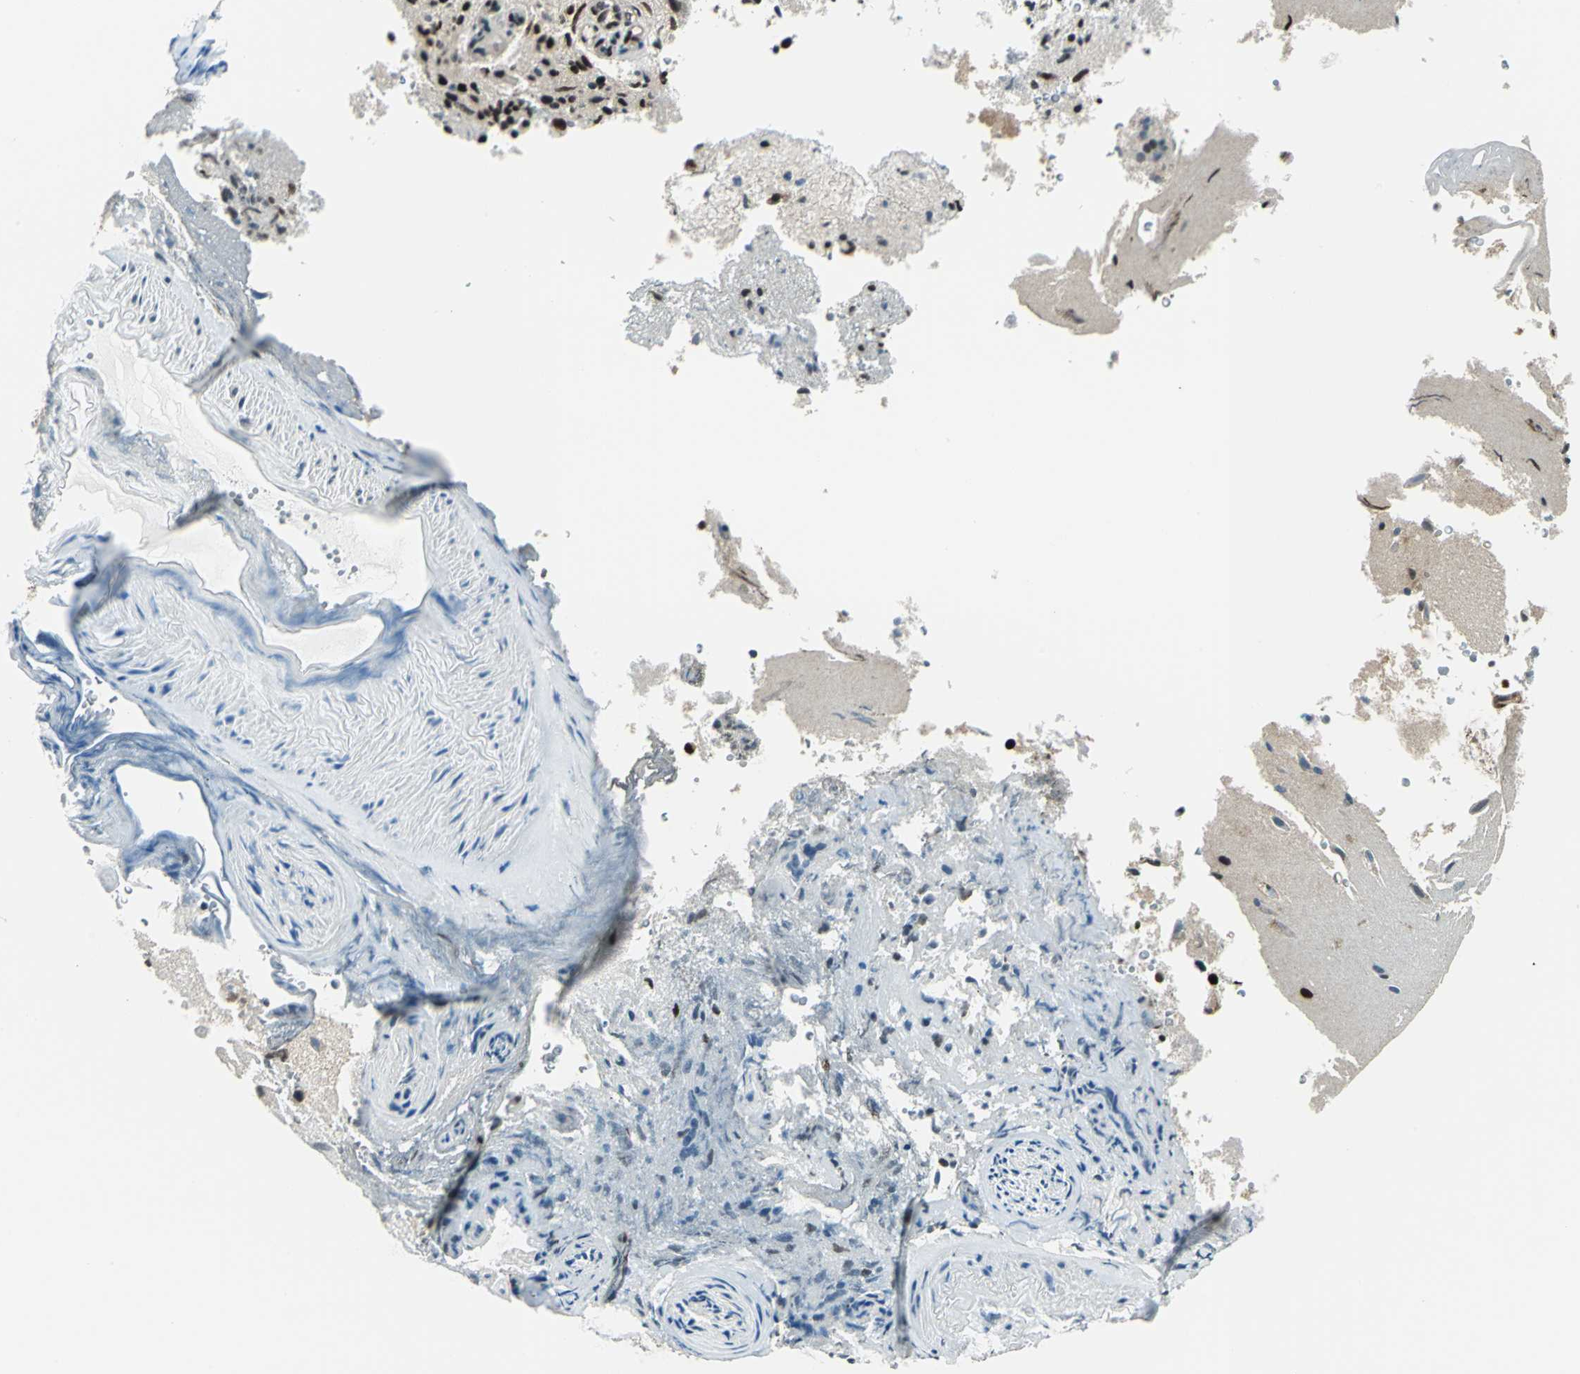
{"staining": {"intensity": "strong", "quantity": "25%-75%", "location": "nuclear"}, "tissue": "glioma", "cell_type": "Tumor cells", "image_type": "cancer", "snomed": [{"axis": "morphology", "description": "Normal tissue, NOS"}, {"axis": "morphology", "description": "Glioma, malignant, High grade"}, {"axis": "topography", "description": "Cerebral cortex"}], "caption": "Glioma stained for a protein (brown) displays strong nuclear positive positivity in approximately 25%-75% of tumor cells.", "gene": "NFIA", "patient": {"sex": "male", "age": 75}}